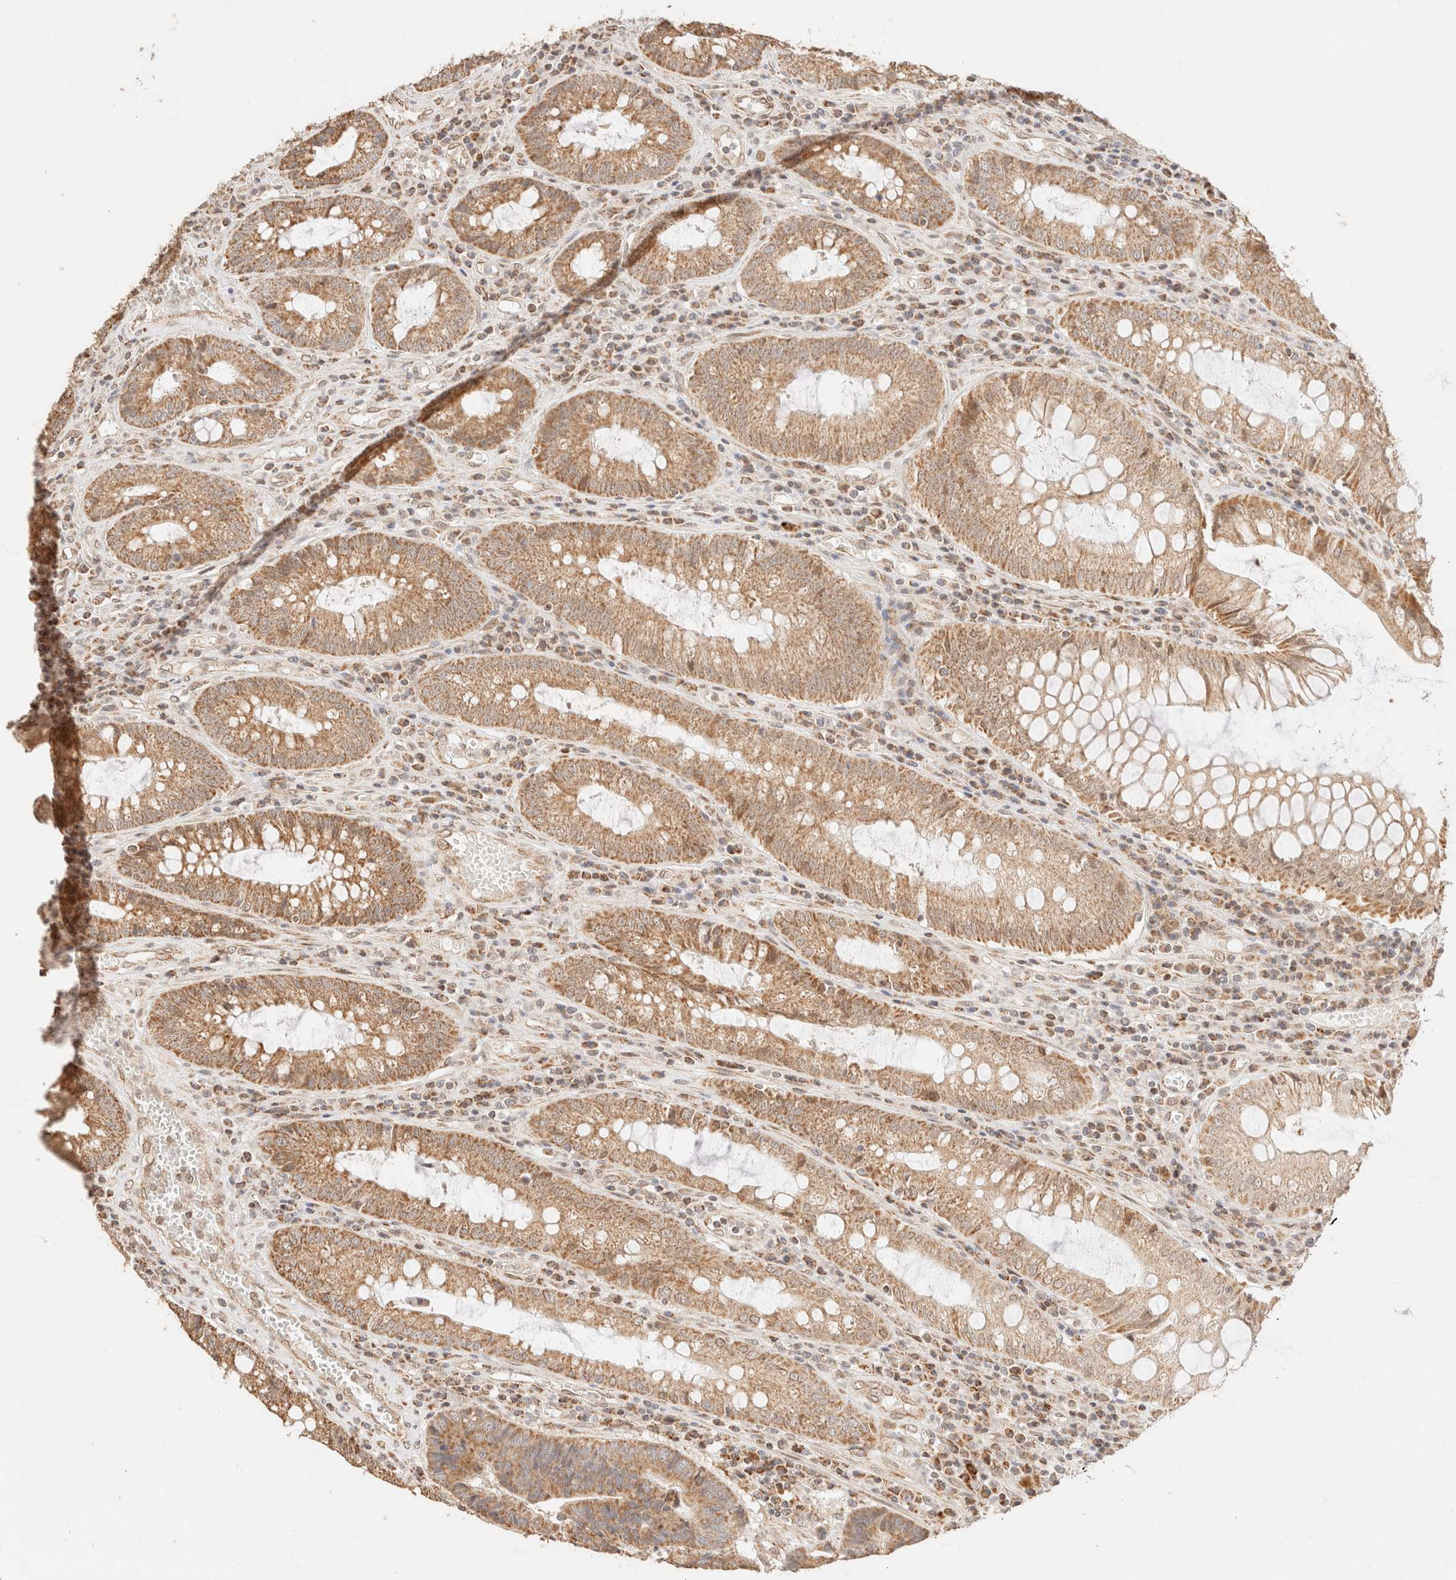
{"staining": {"intensity": "moderate", "quantity": ">75%", "location": "cytoplasmic/membranous"}, "tissue": "colorectal cancer", "cell_type": "Tumor cells", "image_type": "cancer", "snomed": [{"axis": "morphology", "description": "Adenocarcinoma, NOS"}, {"axis": "topography", "description": "Rectum"}], "caption": "Moderate cytoplasmic/membranous positivity is identified in approximately >75% of tumor cells in colorectal adenocarcinoma.", "gene": "TACO1", "patient": {"sex": "male", "age": 84}}